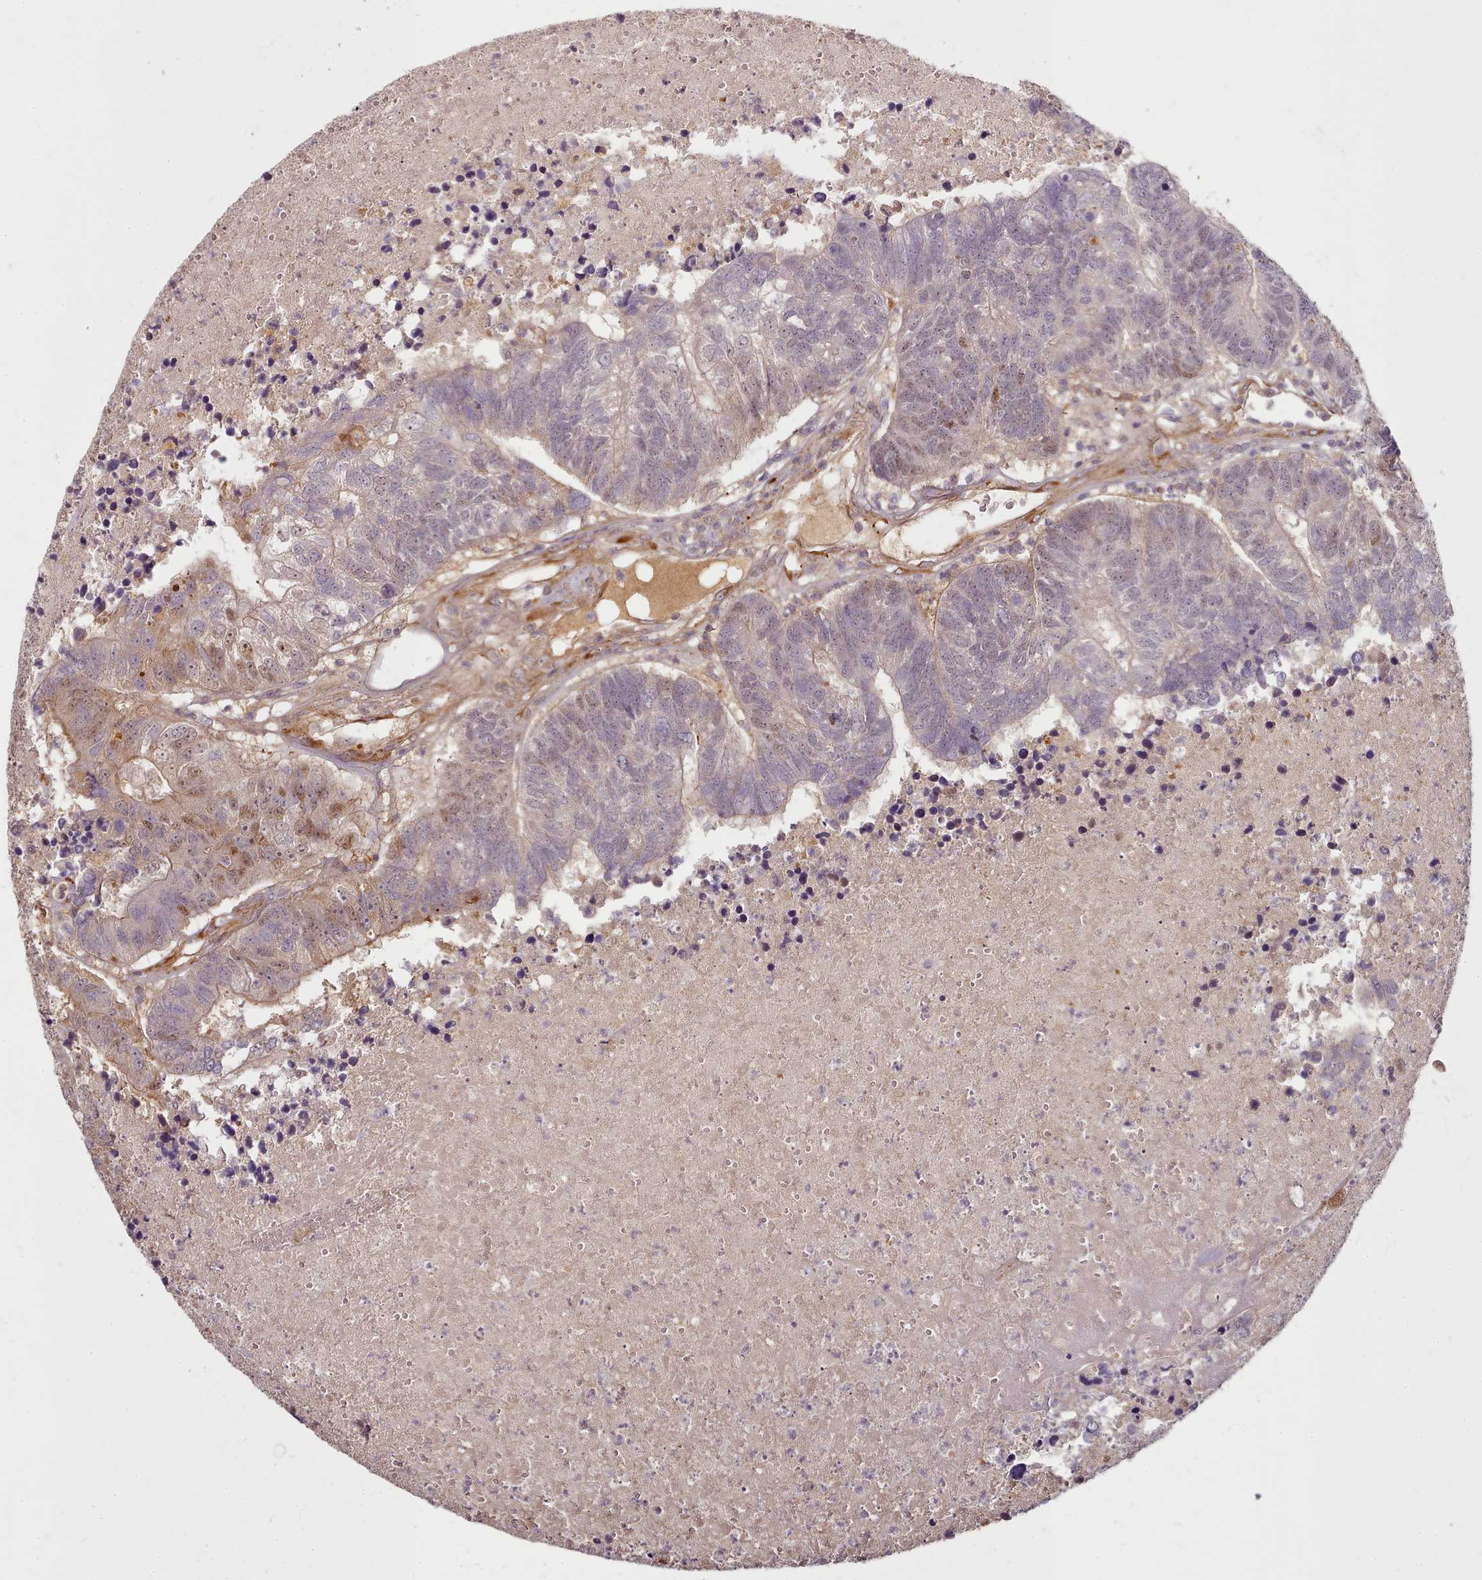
{"staining": {"intensity": "moderate", "quantity": "<25%", "location": "cytoplasmic/membranous,nuclear"}, "tissue": "colorectal cancer", "cell_type": "Tumor cells", "image_type": "cancer", "snomed": [{"axis": "morphology", "description": "Adenocarcinoma, NOS"}, {"axis": "topography", "description": "Colon"}], "caption": "Protein staining reveals moderate cytoplasmic/membranous and nuclear staining in about <25% of tumor cells in colorectal cancer (adenocarcinoma). (IHC, brightfield microscopy, high magnification).", "gene": "C1QTNF5", "patient": {"sex": "female", "age": 48}}